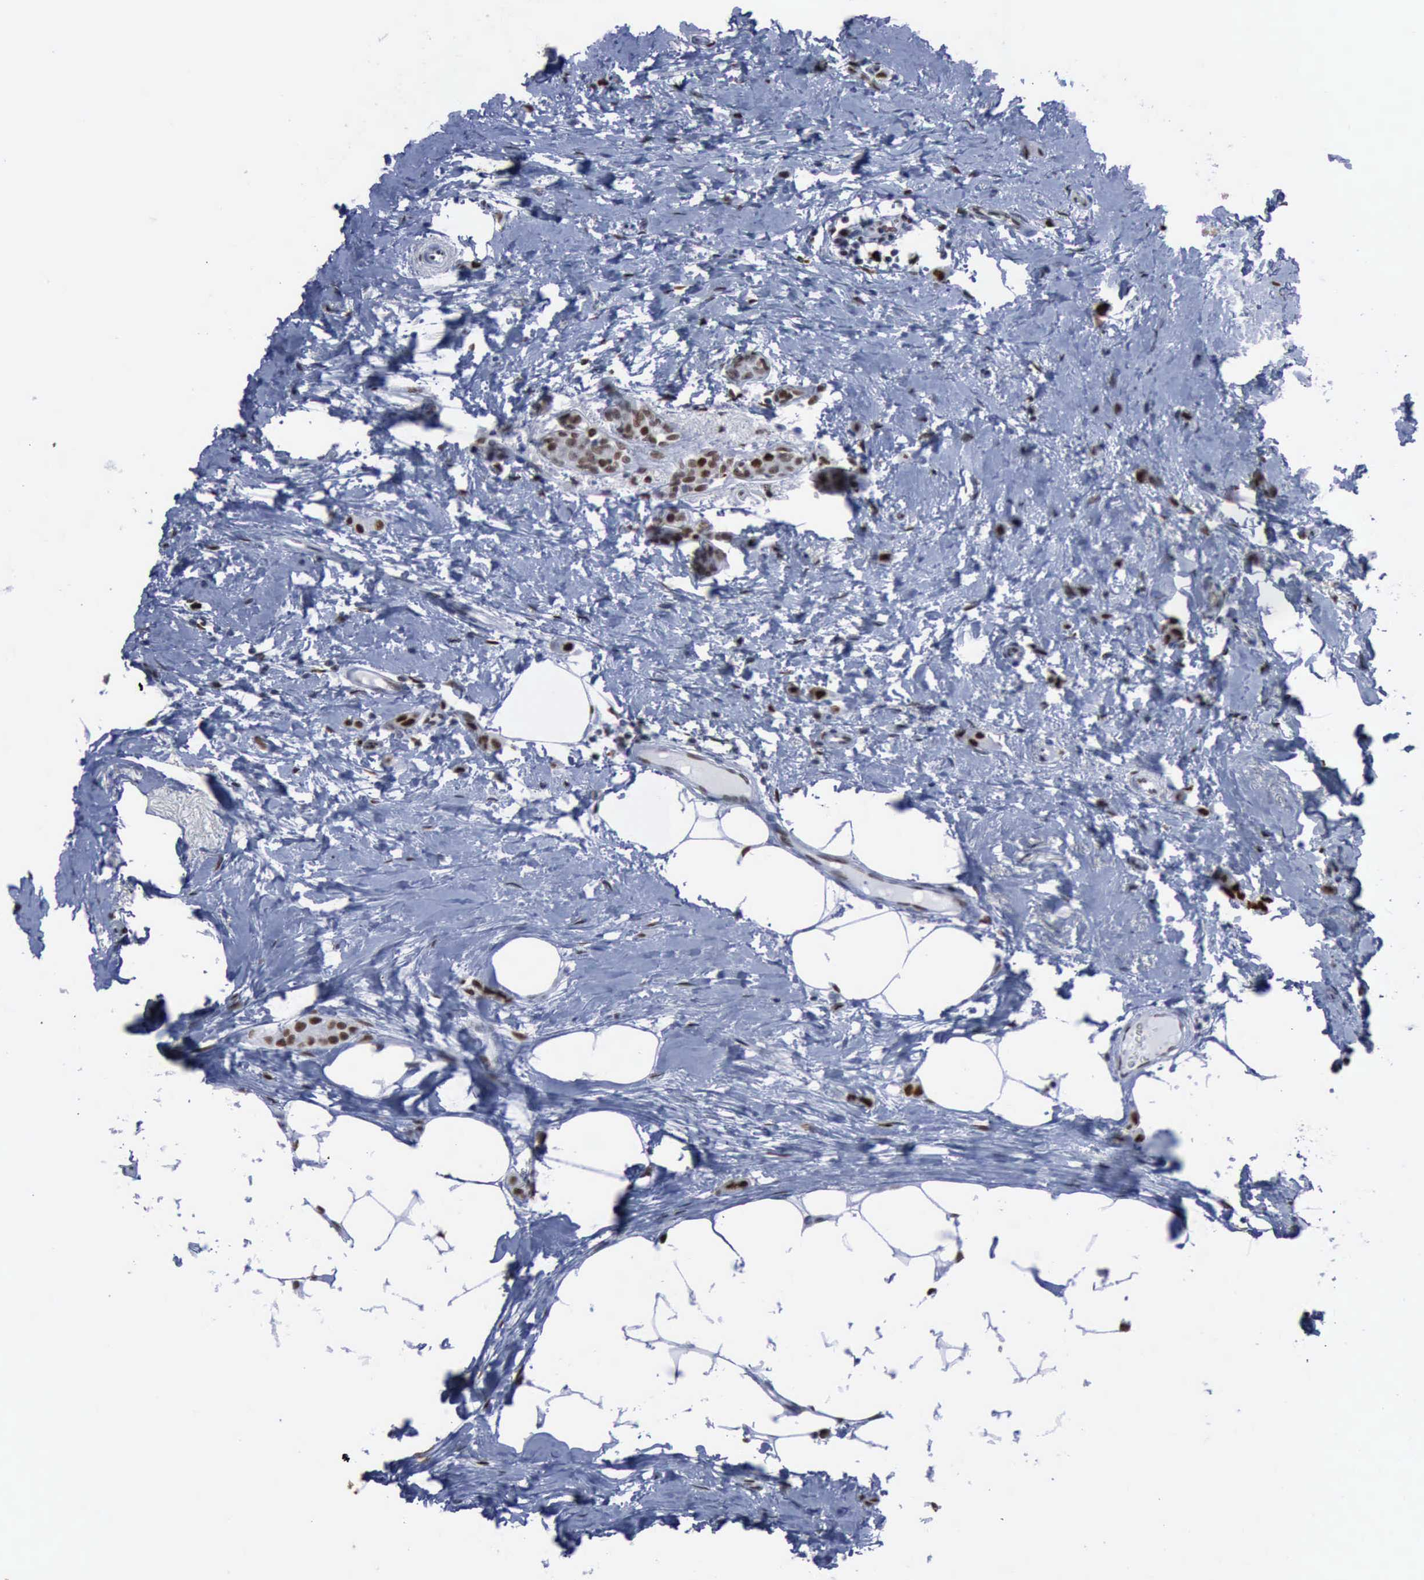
{"staining": {"intensity": "strong", "quantity": ">75%", "location": "nuclear"}, "tissue": "breast cancer", "cell_type": "Tumor cells", "image_type": "cancer", "snomed": [{"axis": "morphology", "description": "Lobular carcinoma"}, {"axis": "topography", "description": "Breast"}], "caption": "Protein staining reveals strong nuclear expression in approximately >75% of tumor cells in breast lobular carcinoma.", "gene": "PCNA", "patient": {"sex": "female", "age": 55}}